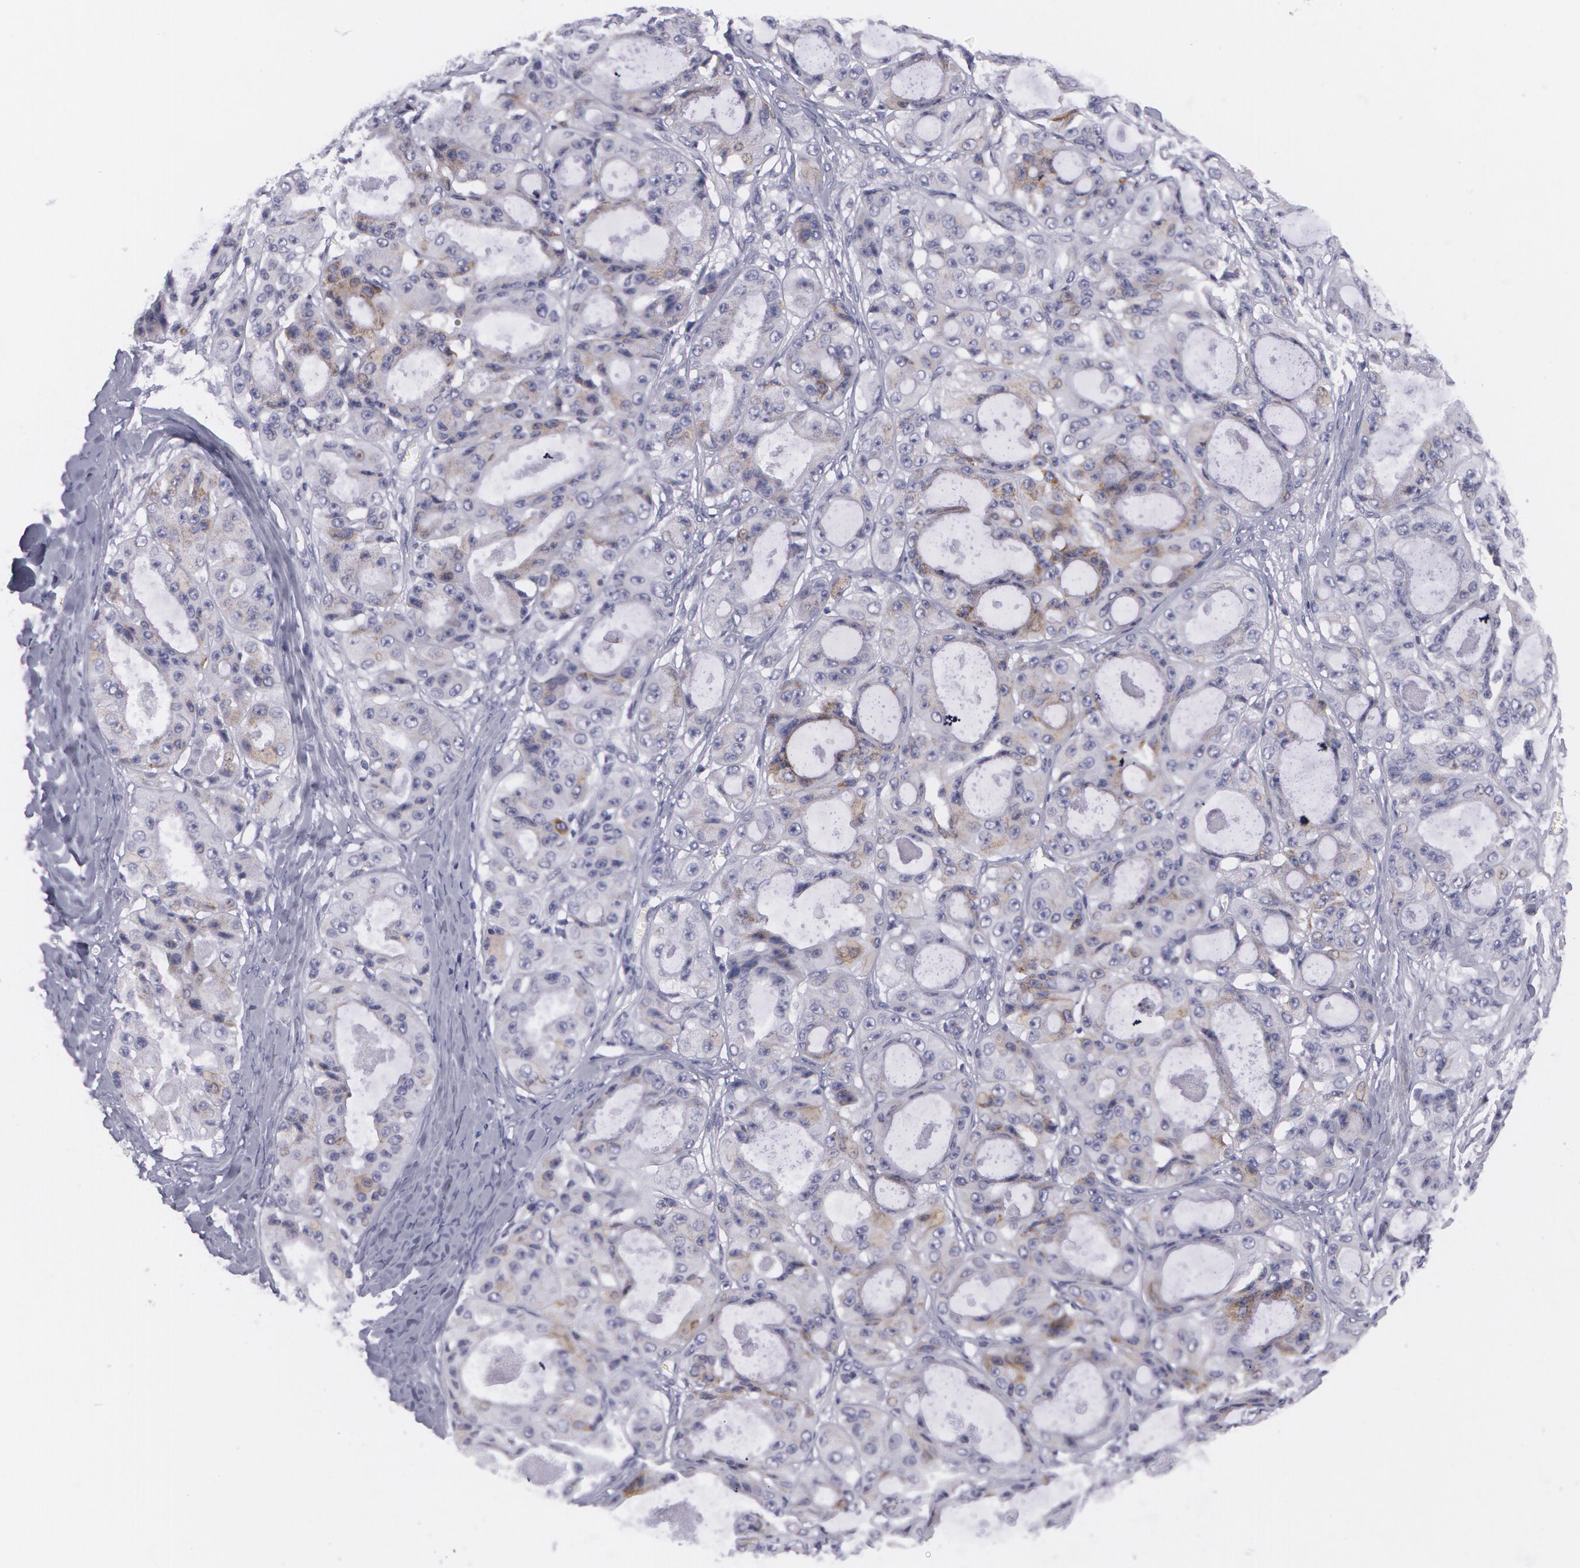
{"staining": {"intensity": "negative", "quantity": "none", "location": "none"}, "tissue": "ovarian cancer", "cell_type": "Tumor cells", "image_type": "cancer", "snomed": [{"axis": "morphology", "description": "Carcinoma, endometroid"}, {"axis": "topography", "description": "Ovary"}], "caption": "This is an immunohistochemistry (IHC) photomicrograph of ovarian cancer (endometroid carcinoma). There is no staining in tumor cells.", "gene": "AMACR", "patient": {"sex": "female", "age": 61}}